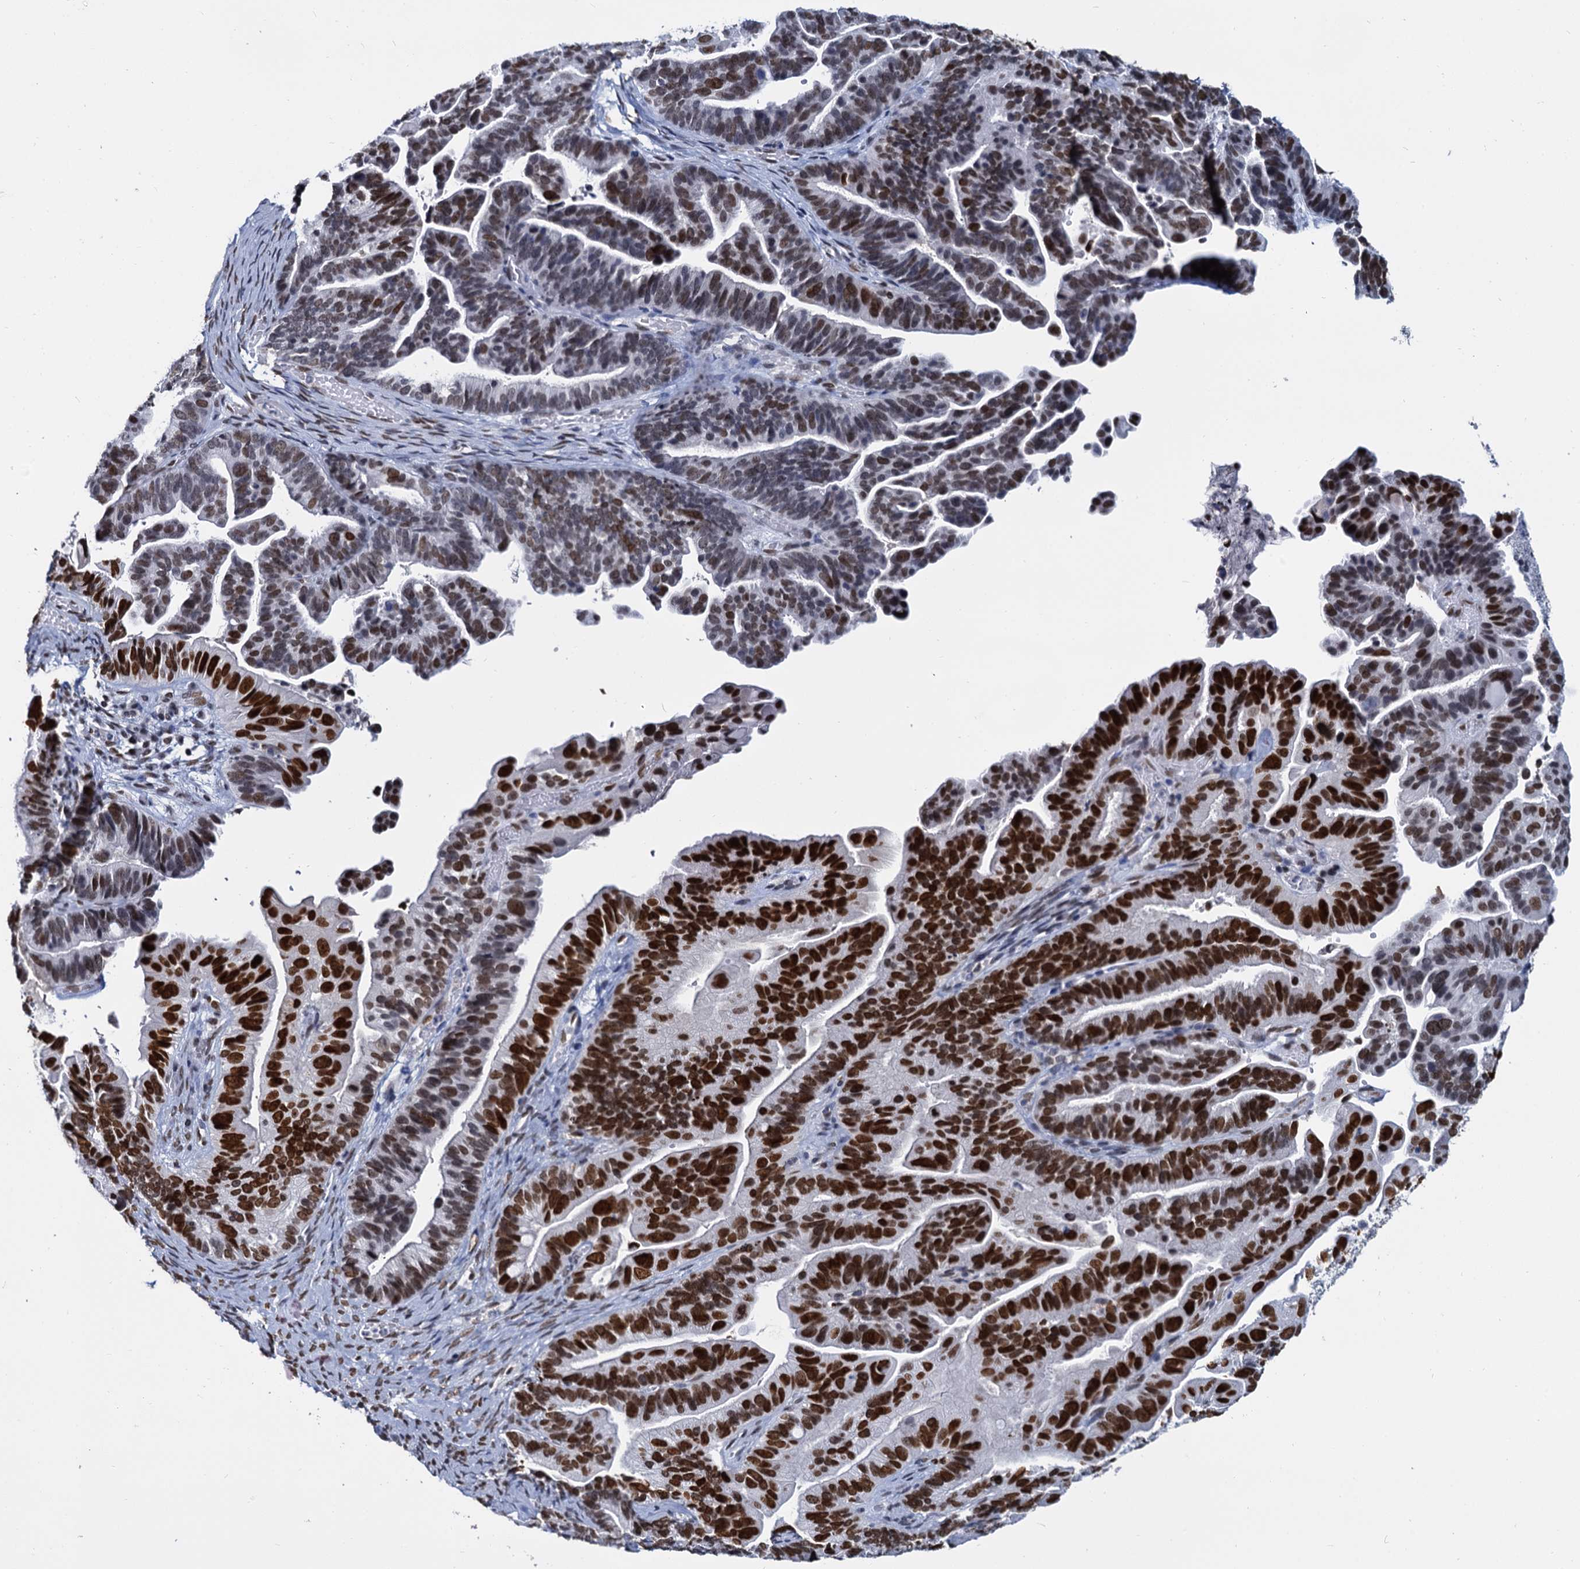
{"staining": {"intensity": "strong", "quantity": "25%-75%", "location": "nuclear"}, "tissue": "ovarian cancer", "cell_type": "Tumor cells", "image_type": "cancer", "snomed": [{"axis": "morphology", "description": "Cystadenocarcinoma, serous, NOS"}, {"axis": "topography", "description": "Ovary"}], "caption": "DAB (3,3'-diaminobenzidine) immunohistochemical staining of human ovarian cancer shows strong nuclear protein expression in about 25%-75% of tumor cells.", "gene": "CMAS", "patient": {"sex": "female", "age": 56}}